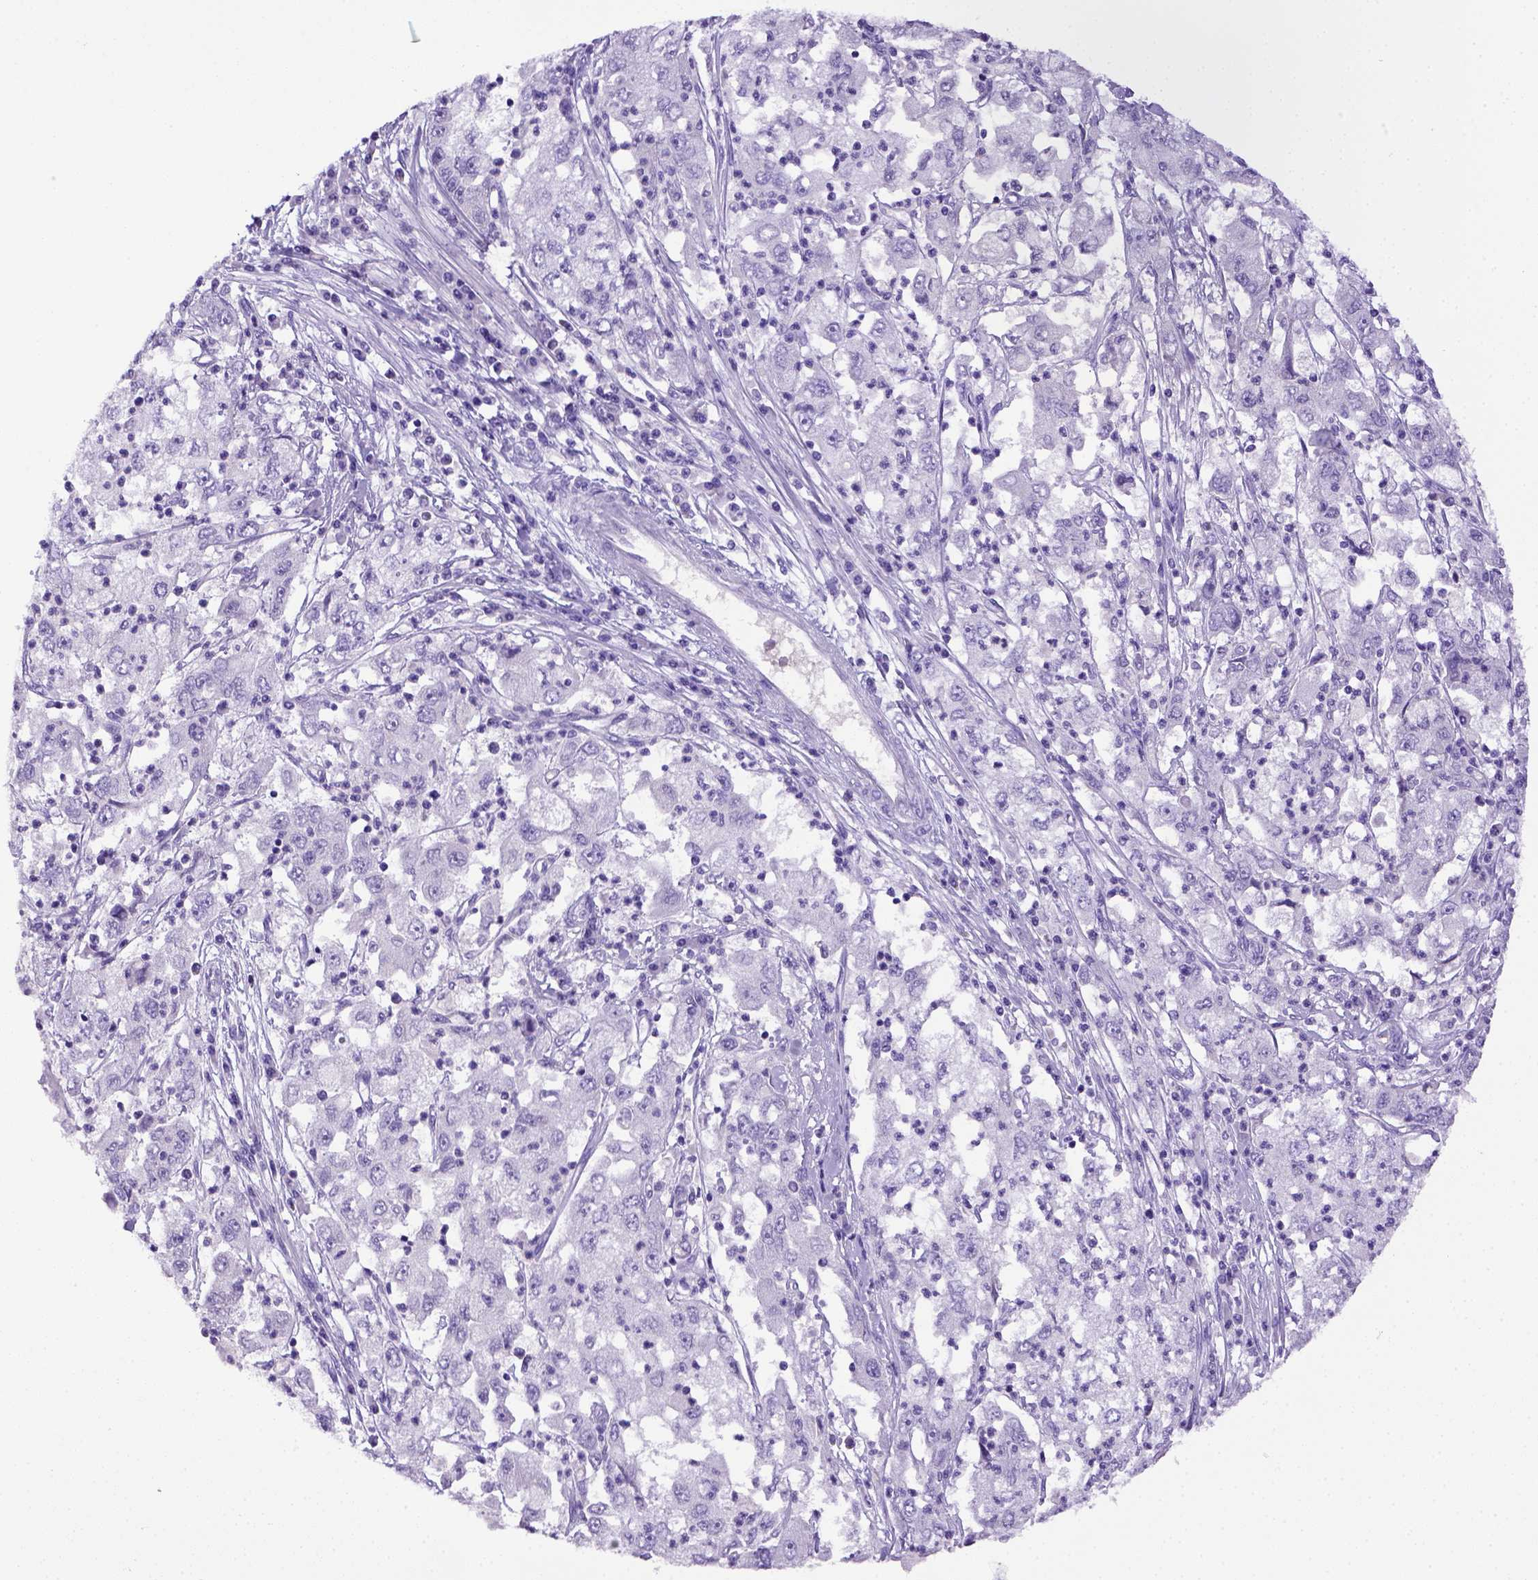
{"staining": {"intensity": "negative", "quantity": "none", "location": "none"}, "tissue": "cervical cancer", "cell_type": "Tumor cells", "image_type": "cancer", "snomed": [{"axis": "morphology", "description": "Squamous cell carcinoma, NOS"}, {"axis": "topography", "description": "Cervix"}], "caption": "DAB immunohistochemical staining of human cervical cancer (squamous cell carcinoma) shows no significant staining in tumor cells.", "gene": "ITIH4", "patient": {"sex": "female", "age": 36}}